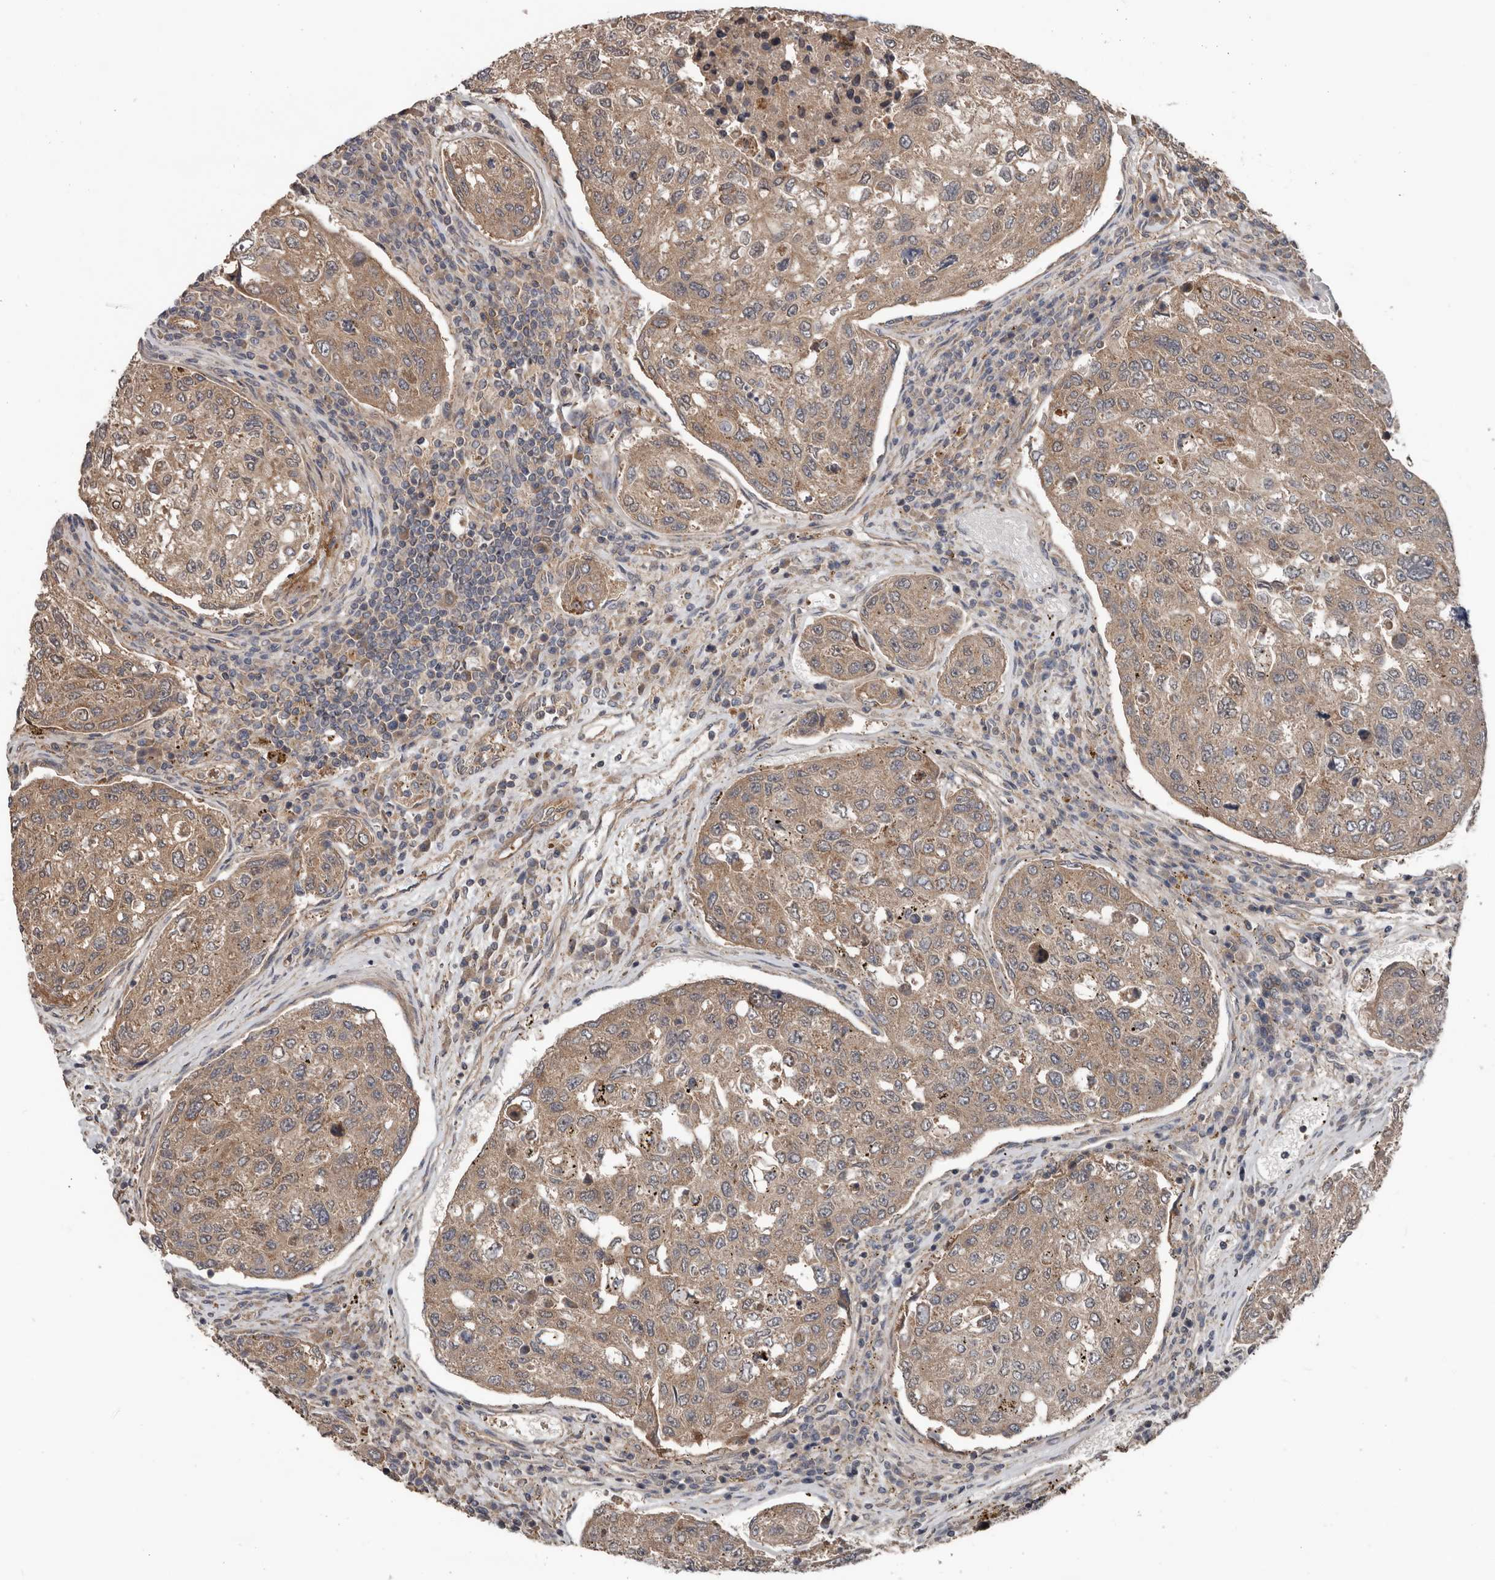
{"staining": {"intensity": "moderate", "quantity": ">75%", "location": "cytoplasmic/membranous"}, "tissue": "urothelial cancer", "cell_type": "Tumor cells", "image_type": "cancer", "snomed": [{"axis": "morphology", "description": "Urothelial carcinoma, High grade"}, {"axis": "topography", "description": "Lymph node"}, {"axis": "topography", "description": "Urinary bladder"}], "caption": "The histopathology image displays immunohistochemical staining of urothelial carcinoma (high-grade). There is moderate cytoplasmic/membranous positivity is present in approximately >75% of tumor cells.", "gene": "DNAJB4", "patient": {"sex": "male", "age": 51}}